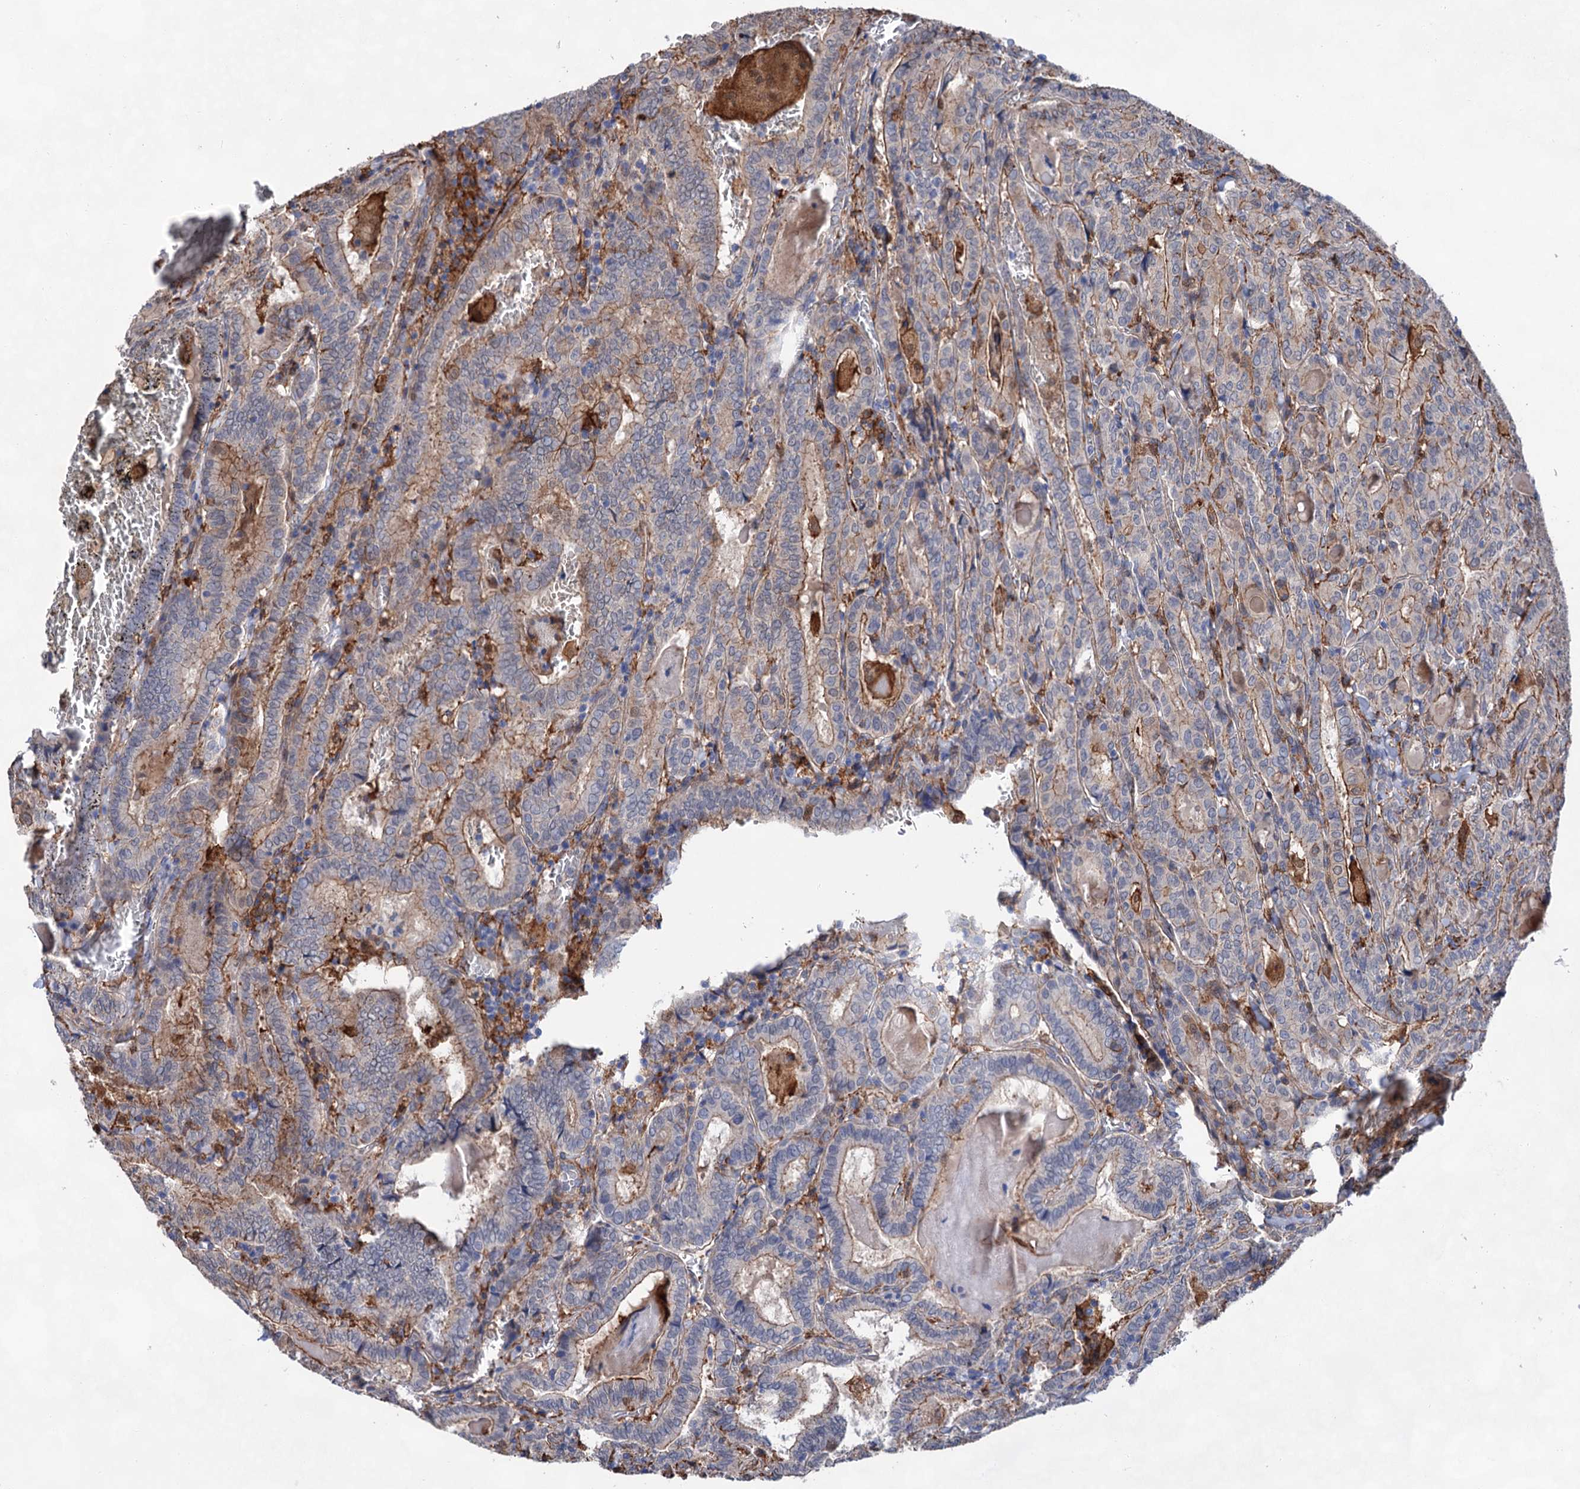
{"staining": {"intensity": "moderate", "quantity": "25%-75%", "location": "cytoplasmic/membranous"}, "tissue": "thyroid cancer", "cell_type": "Tumor cells", "image_type": "cancer", "snomed": [{"axis": "morphology", "description": "Papillary adenocarcinoma, NOS"}, {"axis": "topography", "description": "Thyroid gland"}], "caption": "An image of thyroid cancer (papillary adenocarcinoma) stained for a protein shows moderate cytoplasmic/membranous brown staining in tumor cells. Using DAB (3,3'-diaminobenzidine) (brown) and hematoxylin (blue) stains, captured at high magnification using brightfield microscopy.", "gene": "TMTC3", "patient": {"sex": "female", "age": 72}}